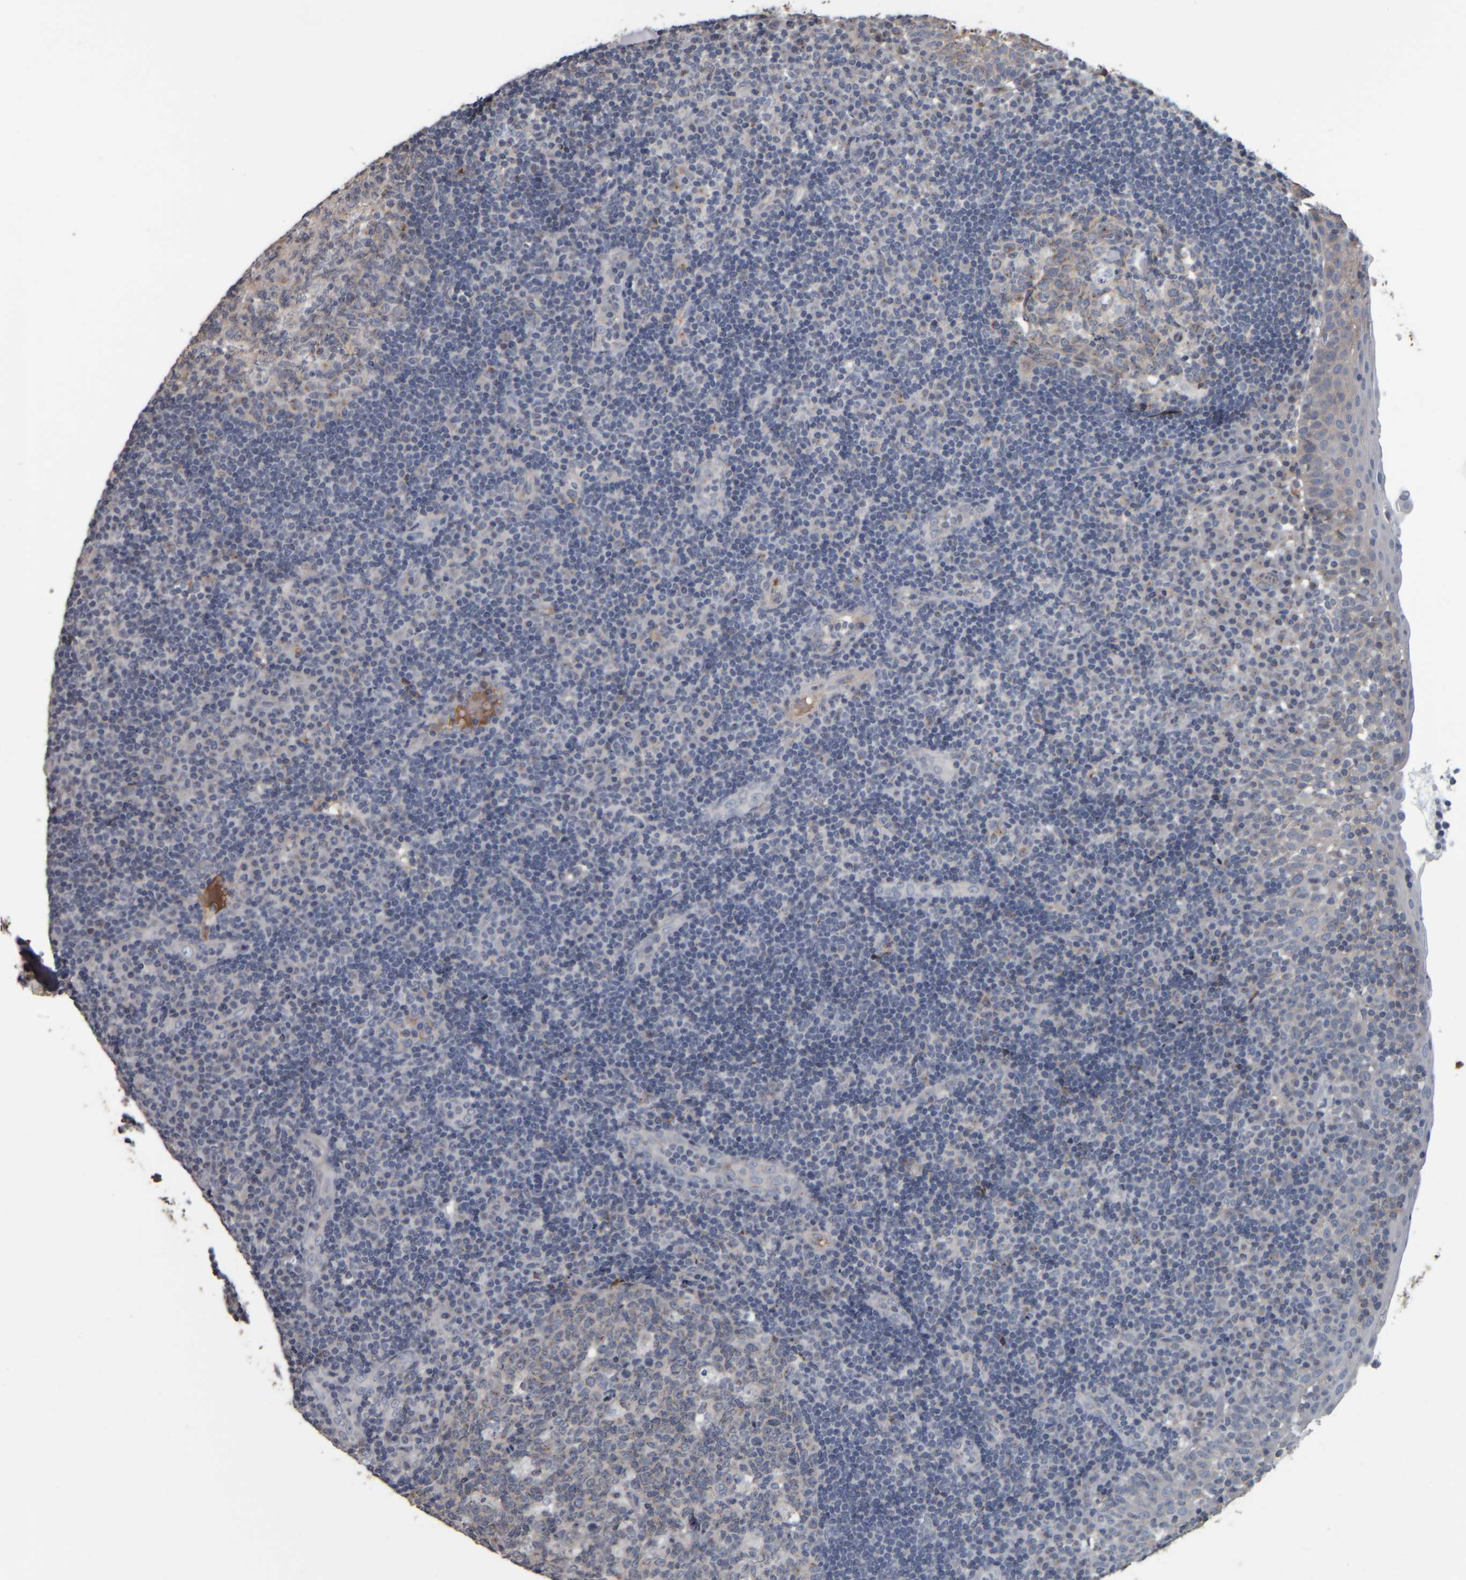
{"staining": {"intensity": "weak", "quantity": "<25%", "location": "cytoplasmic/membranous"}, "tissue": "tonsil", "cell_type": "Germinal center cells", "image_type": "normal", "snomed": [{"axis": "morphology", "description": "Normal tissue, NOS"}, {"axis": "topography", "description": "Tonsil"}], "caption": "Micrograph shows no significant protein positivity in germinal center cells of benign tonsil. (DAB IHC with hematoxylin counter stain).", "gene": "CAVIN4", "patient": {"sex": "female", "age": 40}}